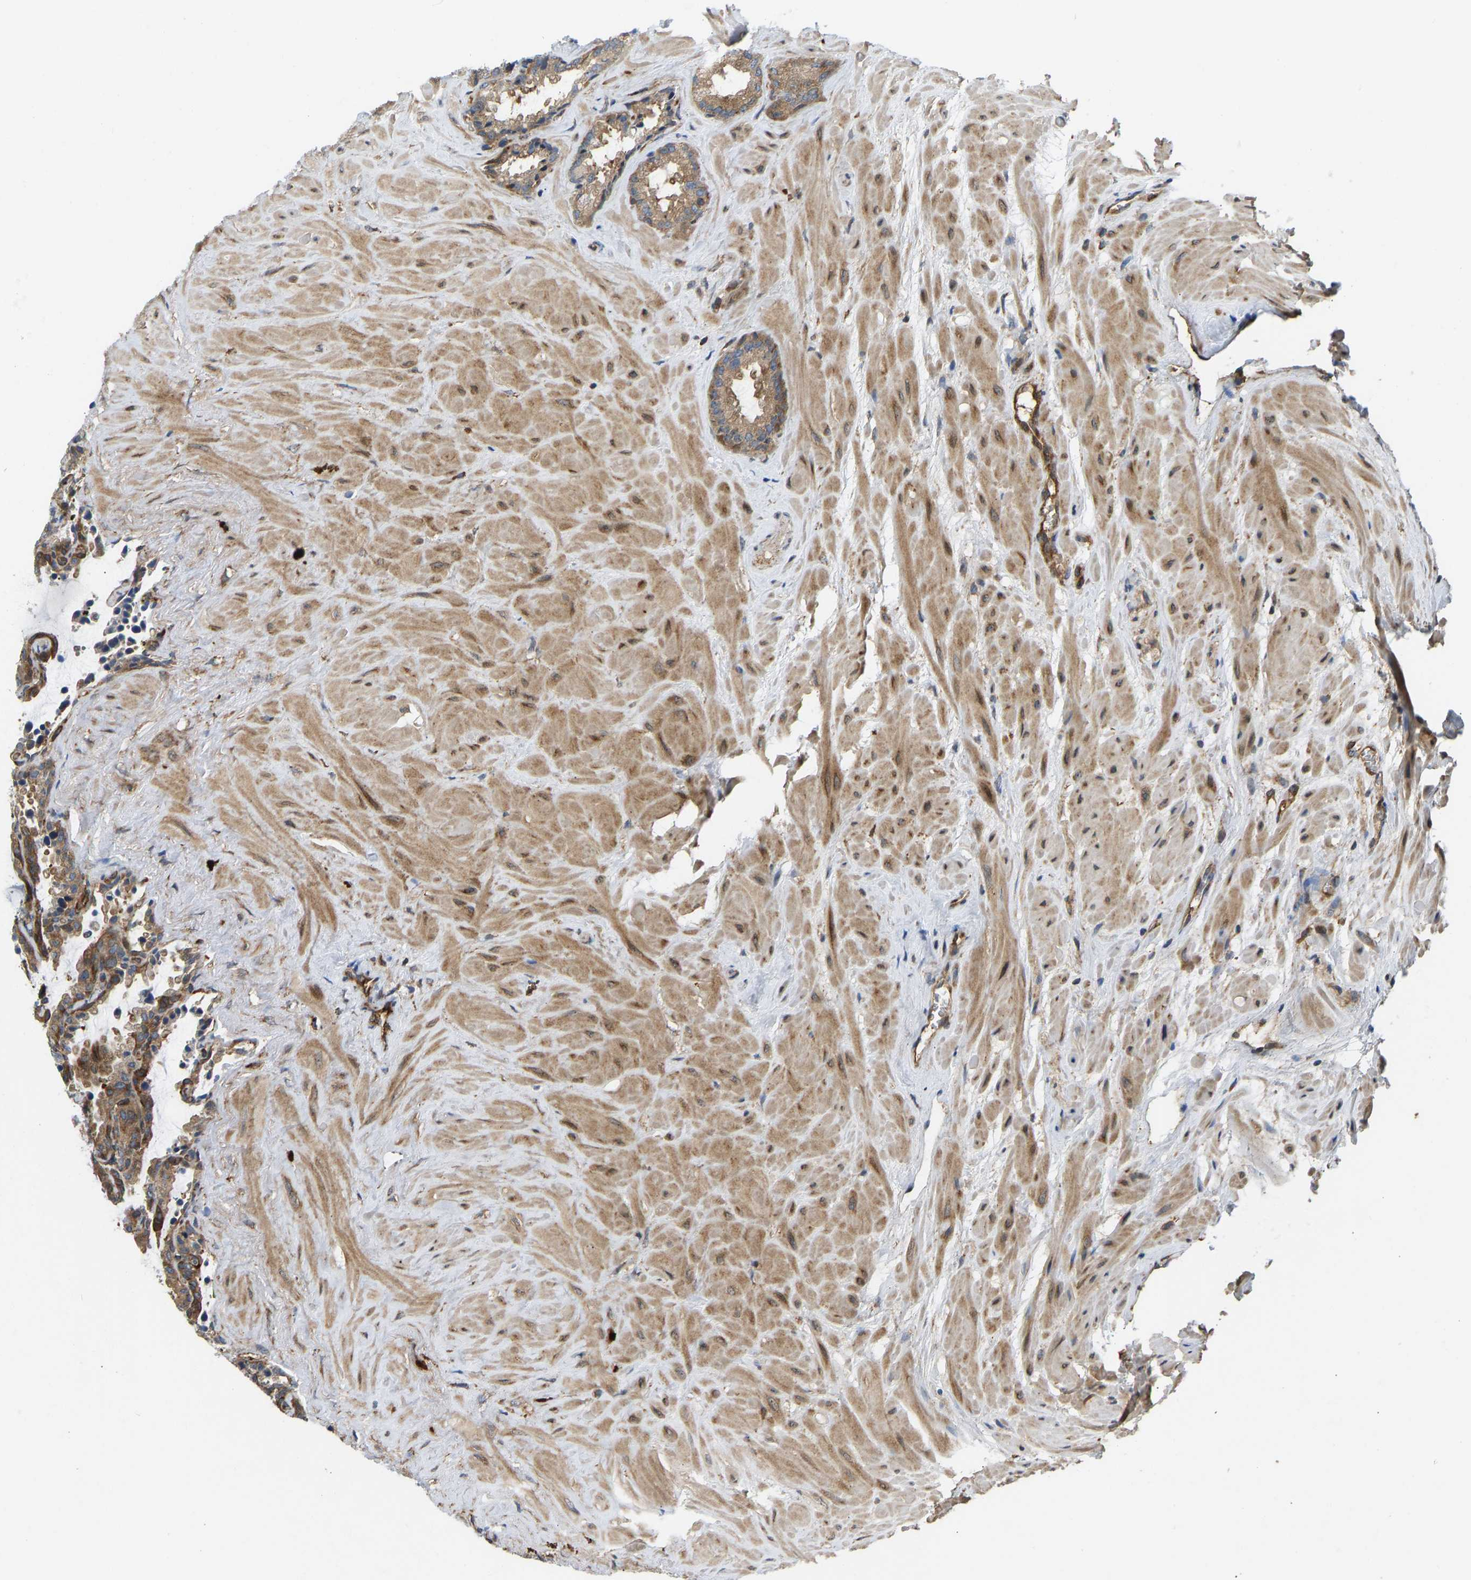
{"staining": {"intensity": "moderate", "quantity": ">75%", "location": "cytoplasmic/membranous"}, "tissue": "seminal vesicle", "cell_type": "Glandular cells", "image_type": "normal", "snomed": [{"axis": "morphology", "description": "Normal tissue, NOS"}, {"axis": "topography", "description": "Seminal veicle"}], "caption": "Seminal vesicle stained with IHC demonstrates moderate cytoplasmic/membranous staining in approximately >75% of glandular cells.", "gene": "RASGRF2", "patient": {"sex": "male", "age": 46}}